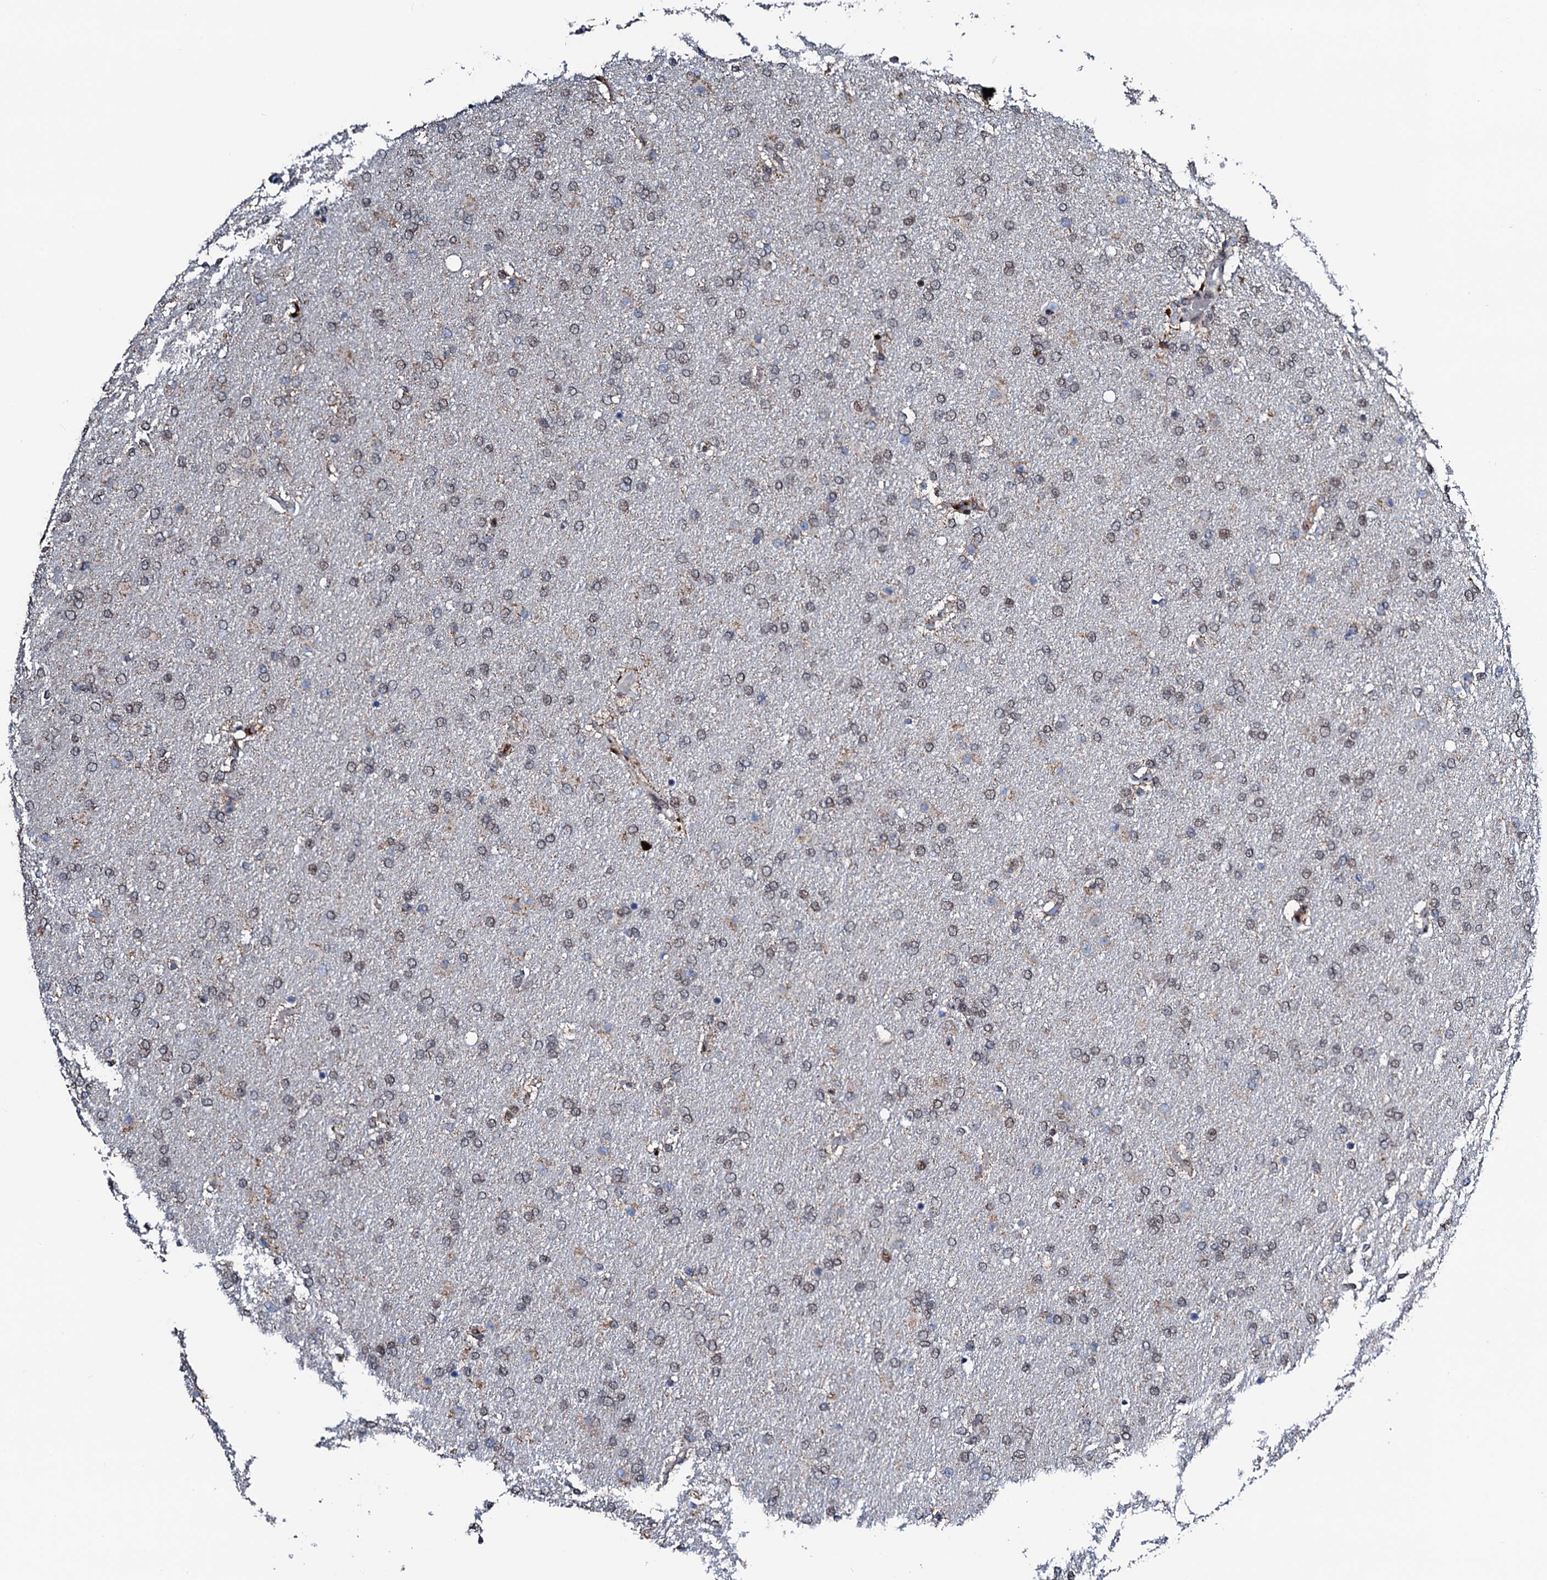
{"staining": {"intensity": "weak", "quantity": "25%-75%", "location": "nuclear"}, "tissue": "glioma", "cell_type": "Tumor cells", "image_type": "cancer", "snomed": [{"axis": "morphology", "description": "Glioma, malignant, High grade"}, {"axis": "topography", "description": "Brain"}], "caption": "Immunohistochemistry staining of malignant glioma (high-grade), which exhibits low levels of weak nuclear staining in about 25%-75% of tumor cells indicating weak nuclear protein staining. The staining was performed using DAB (brown) for protein detection and nuclei were counterstained in hematoxylin (blue).", "gene": "KIF18A", "patient": {"sex": "male", "age": 72}}